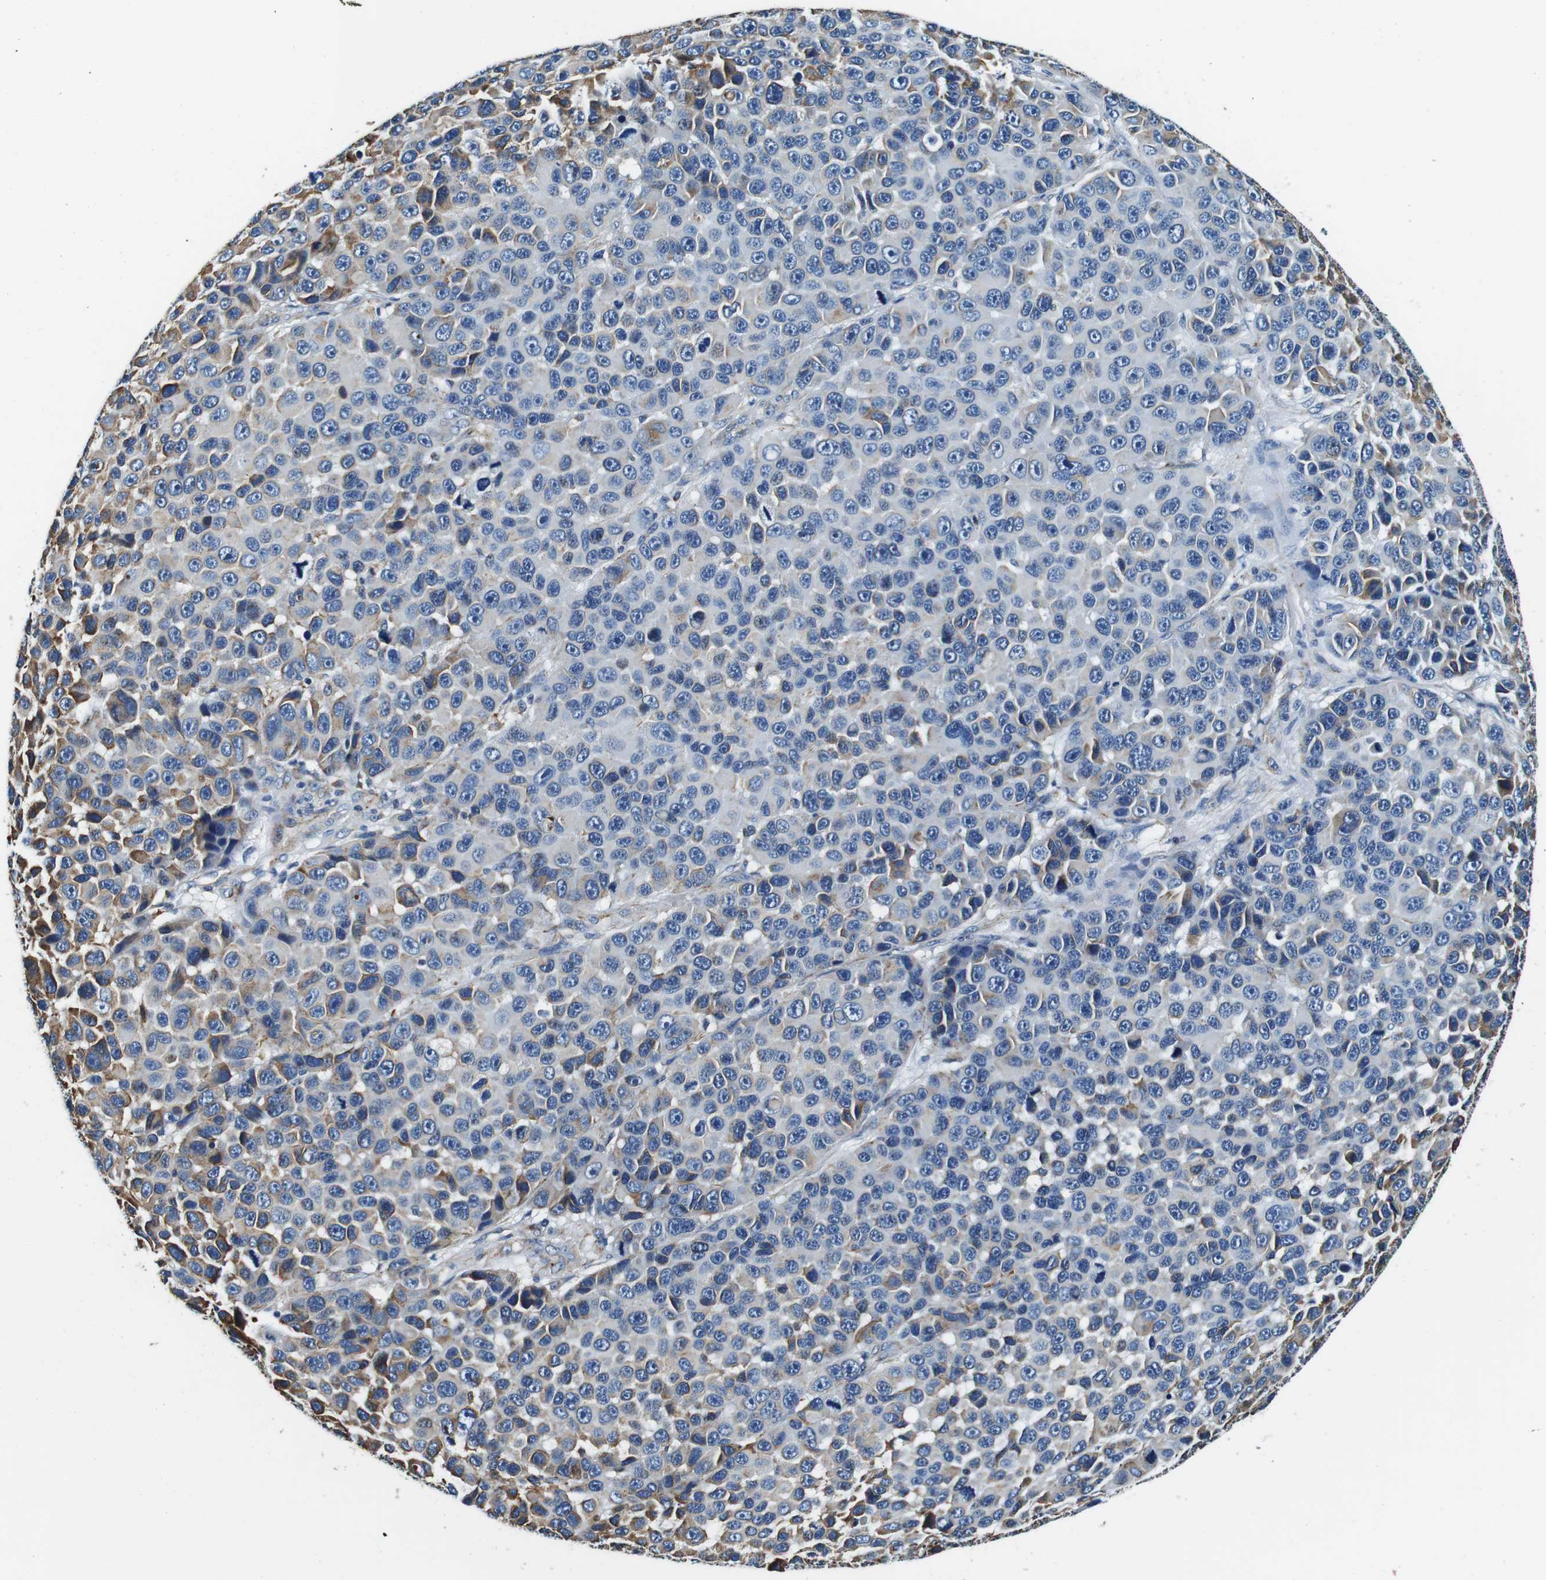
{"staining": {"intensity": "moderate", "quantity": "<25%", "location": "cytoplasmic/membranous"}, "tissue": "melanoma", "cell_type": "Tumor cells", "image_type": "cancer", "snomed": [{"axis": "morphology", "description": "Malignant melanoma, NOS"}, {"axis": "topography", "description": "Skin"}], "caption": "Malignant melanoma tissue reveals moderate cytoplasmic/membranous expression in about <25% of tumor cells", "gene": "GJE1", "patient": {"sex": "male", "age": 53}}